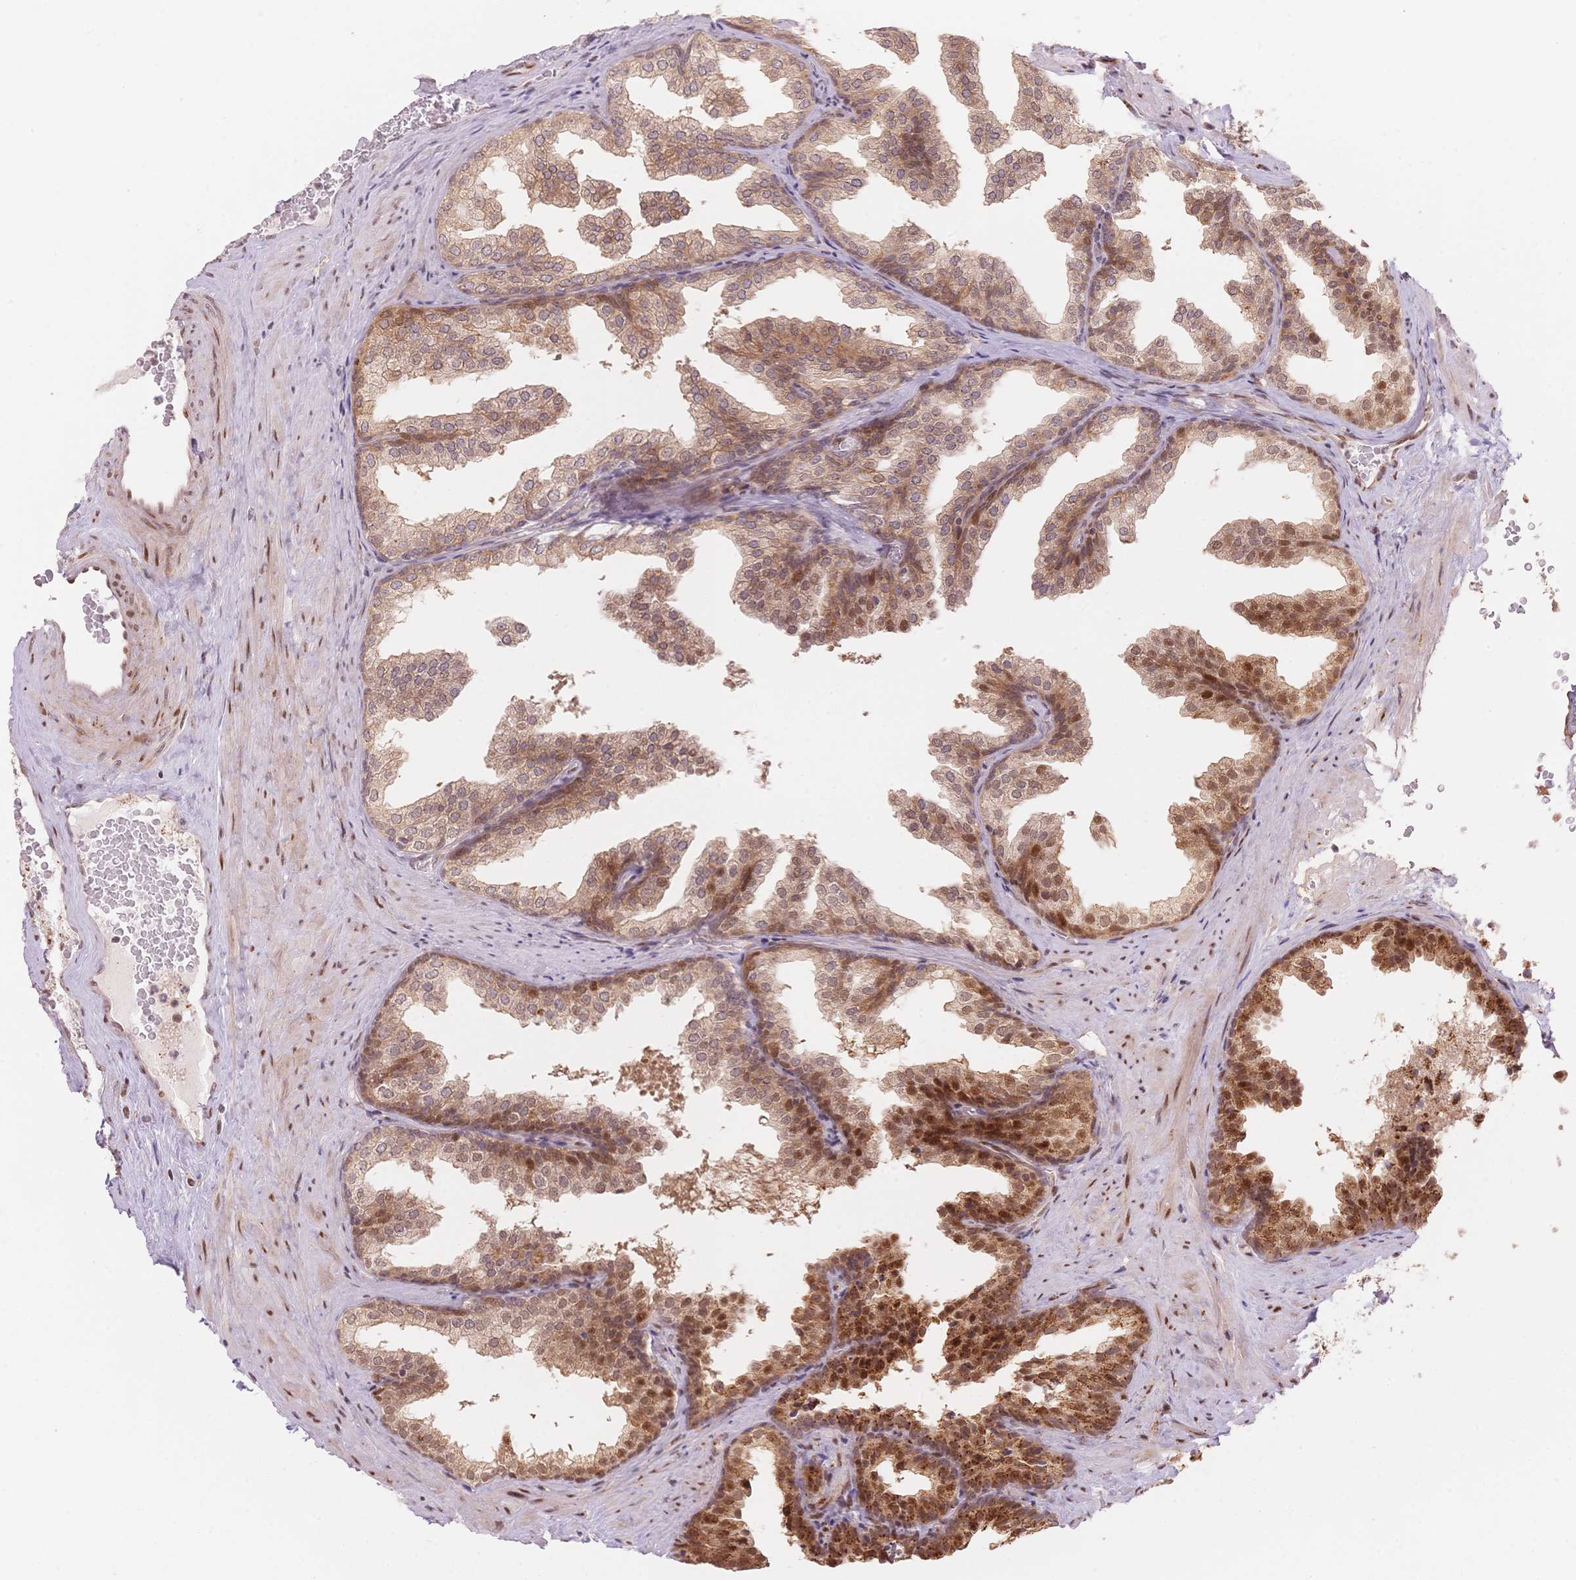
{"staining": {"intensity": "moderate", "quantity": ">75%", "location": "cytoplasmic/membranous,nuclear"}, "tissue": "prostate", "cell_type": "Glandular cells", "image_type": "normal", "snomed": [{"axis": "morphology", "description": "Normal tissue, NOS"}, {"axis": "topography", "description": "Prostate"}], "caption": "Brown immunohistochemical staining in normal prostate exhibits moderate cytoplasmic/membranous,nuclear expression in about >75% of glandular cells.", "gene": "STK39", "patient": {"sex": "male", "age": 37}}